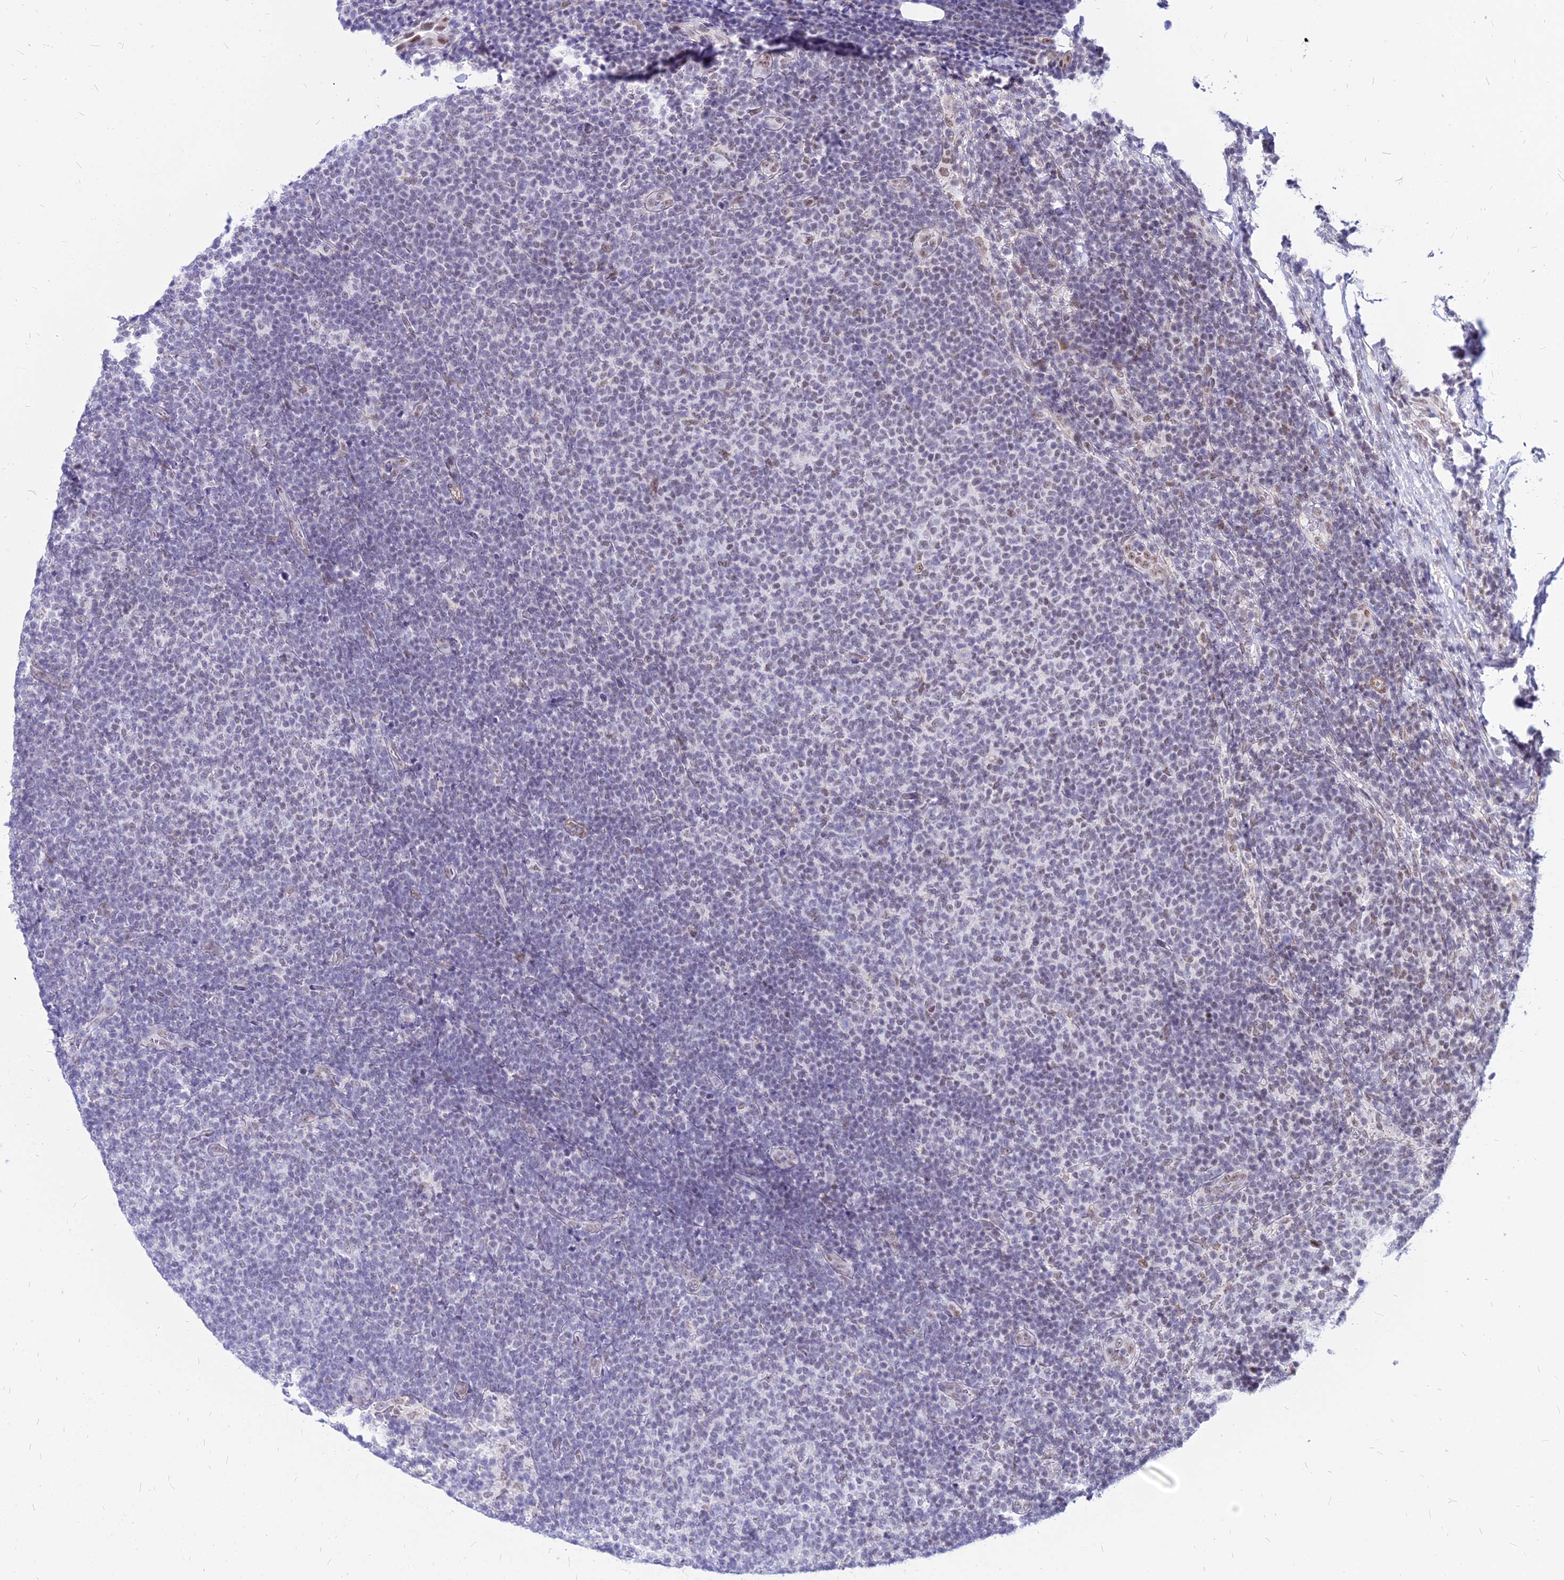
{"staining": {"intensity": "negative", "quantity": "none", "location": "none"}, "tissue": "lymphoma", "cell_type": "Tumor cells", "image_type": "cancer", "snomed": [{"axis": "morphology", "description": "Malignant lymphoma, non-Hodgkin's type, Low grade"}, {"axis": "topography", "description": "Lymph node"}], "caption": "Tumor cells show no significant expression in lymphoma.", "gene": "FDX2", "patient": {"sex": "male", "age": 66}}